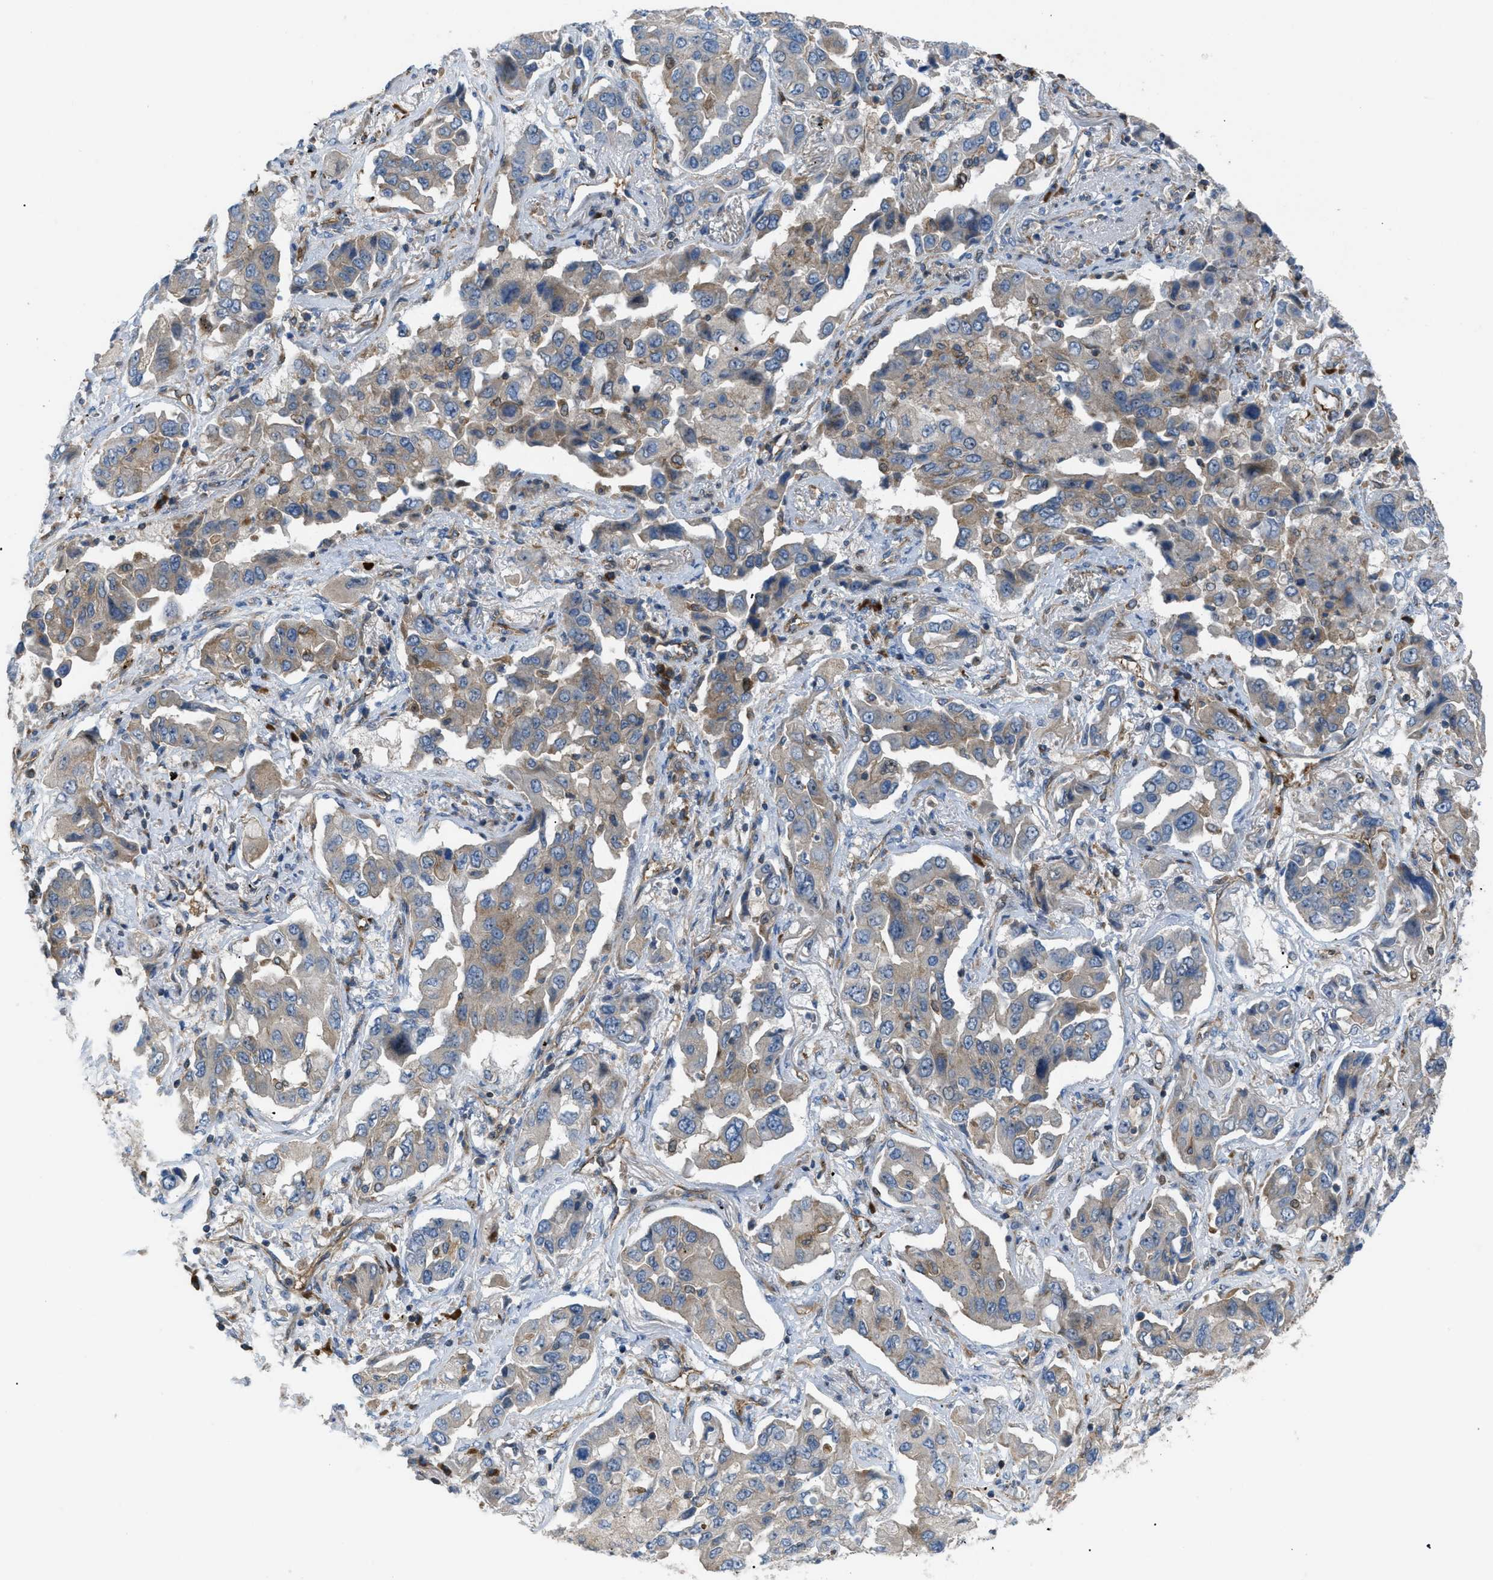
{"staining": {"intensity": "weak", "quantity": "25%-75%", "location": "cytoplasmic/membranous"}, "tissue": "lung cancer", "cell_type": "Tumor cells", "image_type": "cancer", "snomed": [{"axis": "morphology", "description": "Adenocarcinoma, NOS"}, {"axis": "topography", "description": "Lung"}], "caption": "A brown stain labels weak cytoplasmic/membranous expression of a protein in lung cancer (adenocarcinoma) tumor cells.", "gene": "ATP2A3", "patient": {"sex": "female", "age": 65}}